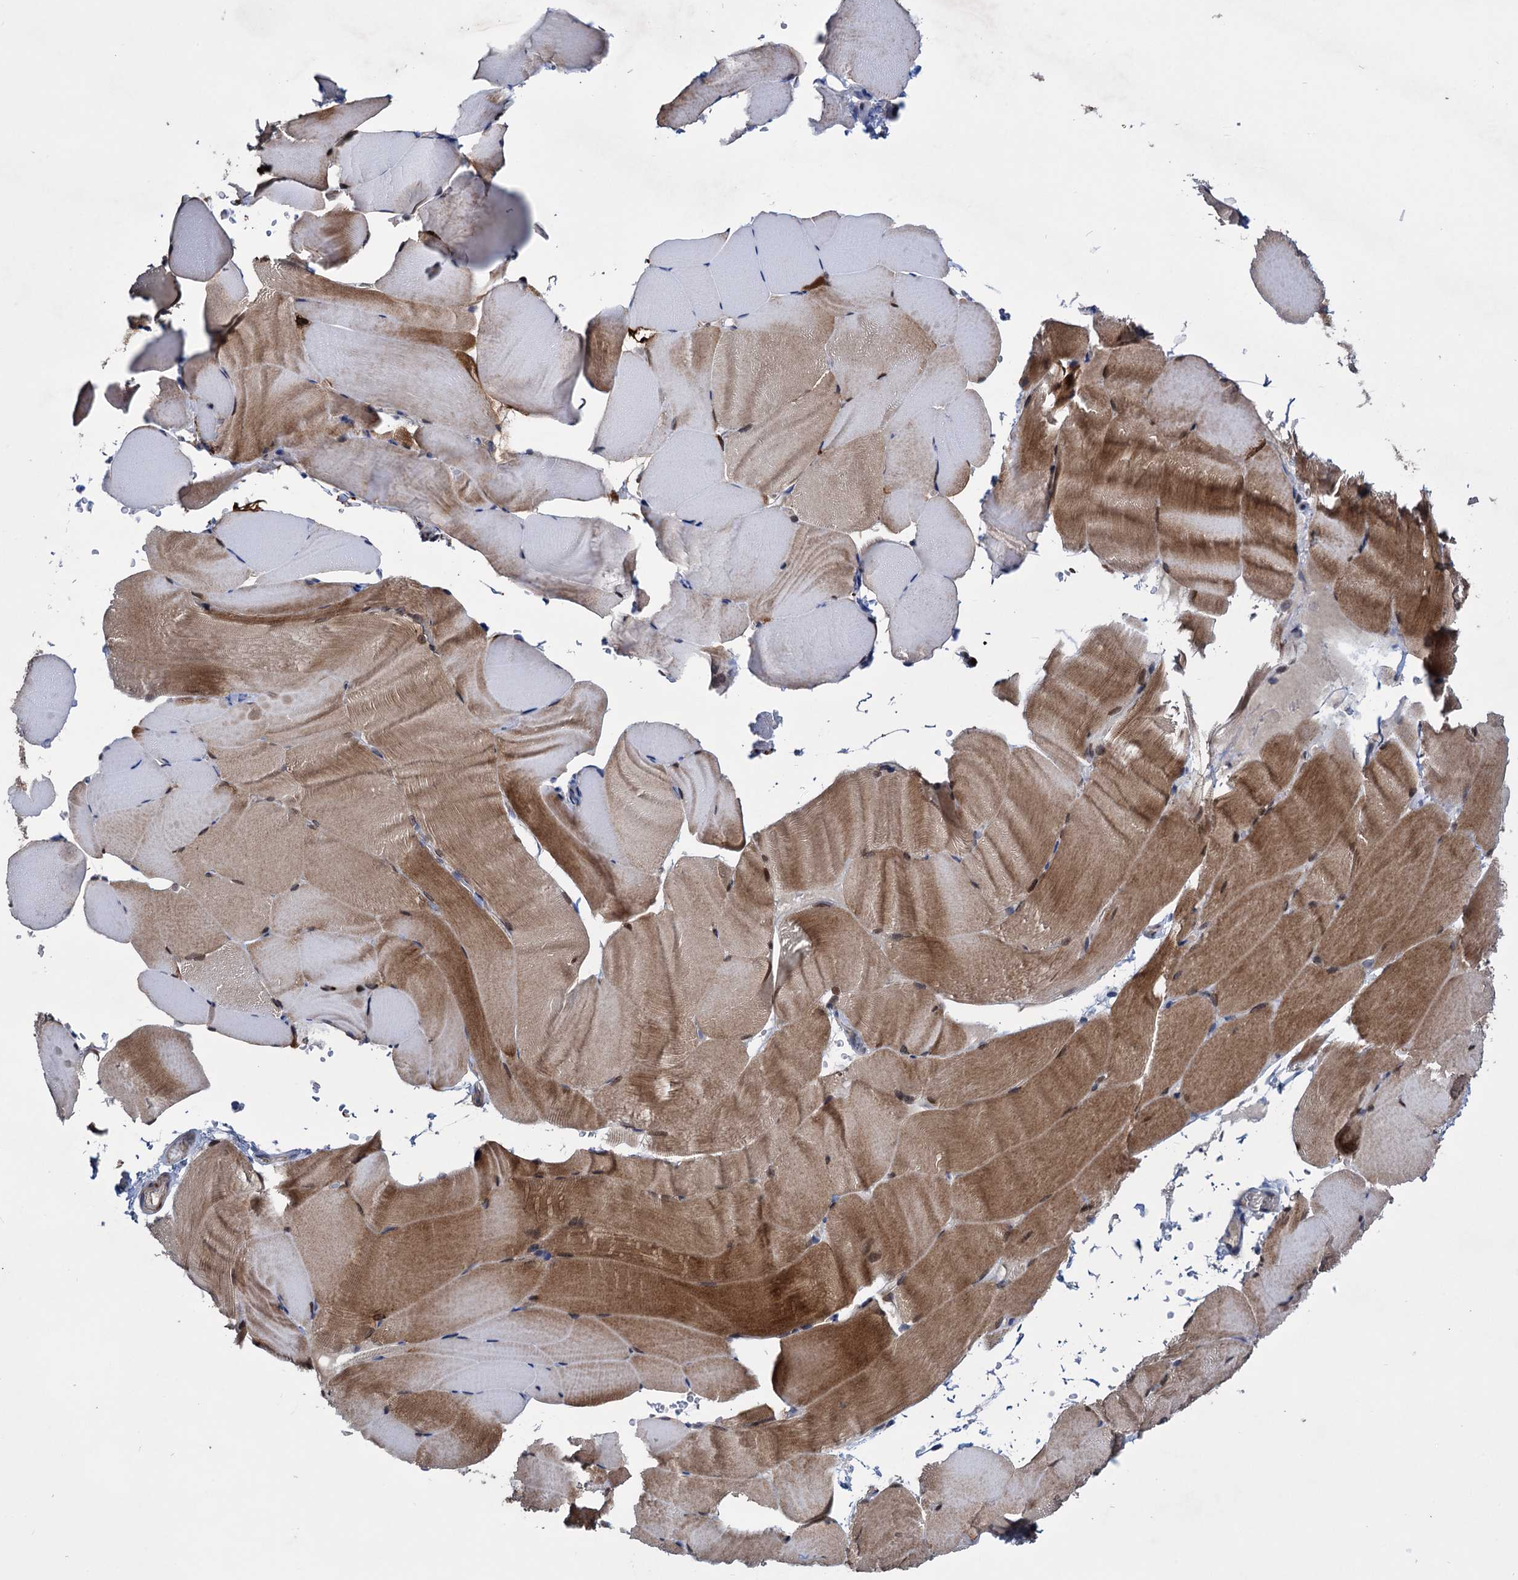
{"staining": {"intensity": "moderate", "quantity": ">75%", "location": "cytoplasmic/membranous,nuclear"}, "tissue": "skeletal muscle", "cell_type": "Myocytes", "image_type": "normal", "snomed": [{"axis": "morphology", "description": "Normal tissue, NOS"}, {"axis": "topography", "description": "Skeletal muscle"}, {"axis": "topography", "description": "Parathyroid gland"}], "caption": "Immunohistochemical staining of unremarkable skeletal muscle shows >75% levels of moderate cytoplasmic/membranous,nuclear protein expression in about >75% of myocytes. The protein is shown in brown color, while the nuclei are stained blue.", "gene": "EYA4", "patient": {"sex": "female", "age": 37}}